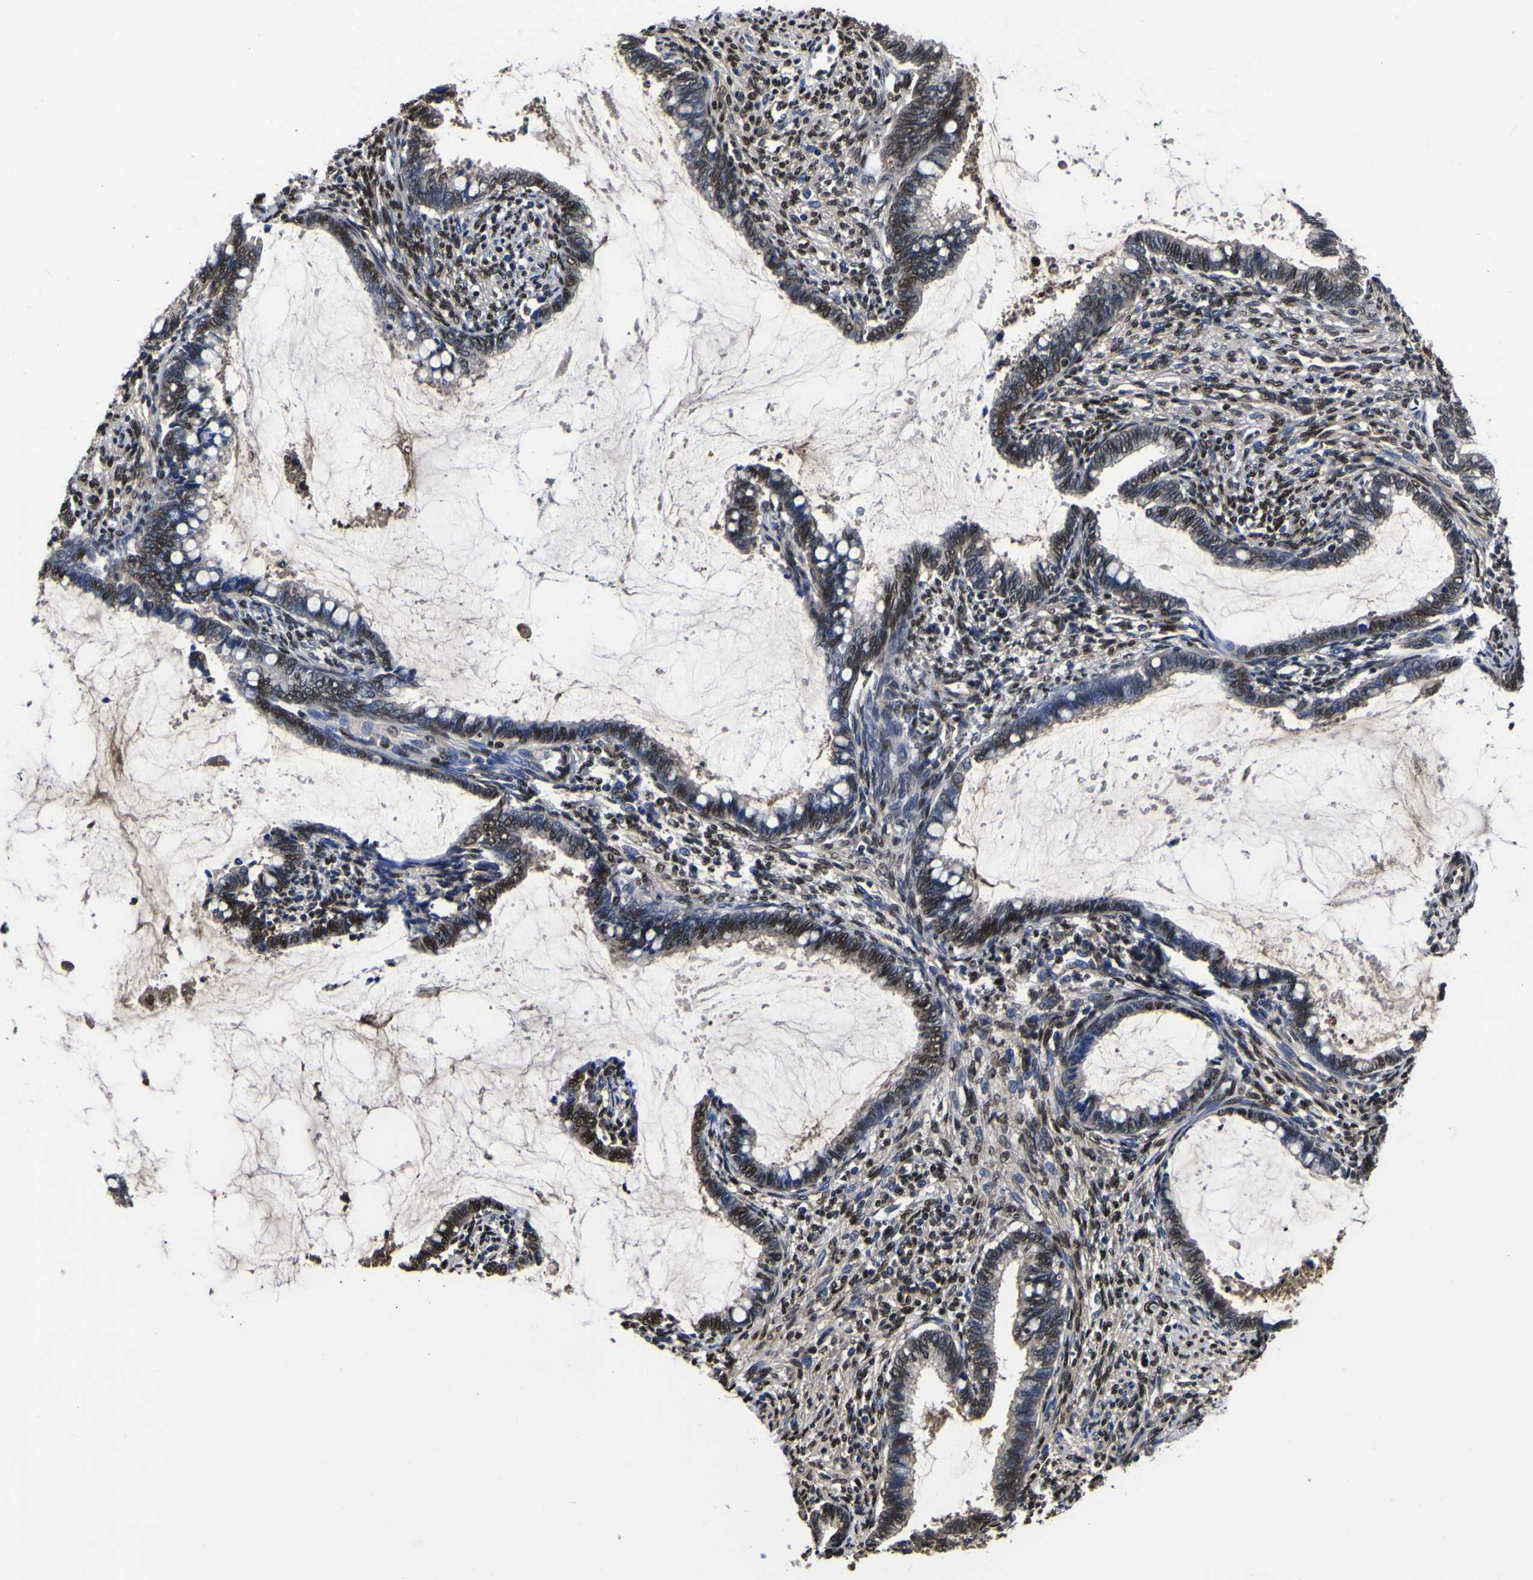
{"staining": {"intensity": "moderate", "quantity": "25%-75%", "location": "nuclear"}, "tissue": "cervical cancer", "cell_type": "Tumor cells", "image_type": "cancer", "snomed": [{"axis": "morphology", "description": "Adenocarcinoma, NOS"}, {"axis": "topography", "description": "Cervix"}], "caption": "Cervical cancer (adenocarcinoma) stained with a brown dye reveals moderate nuclear positive expression in approximately 25%-75% of tumor cells.", "gene": "FAM110B", "patient": {"sex": "female", "age": 44}}